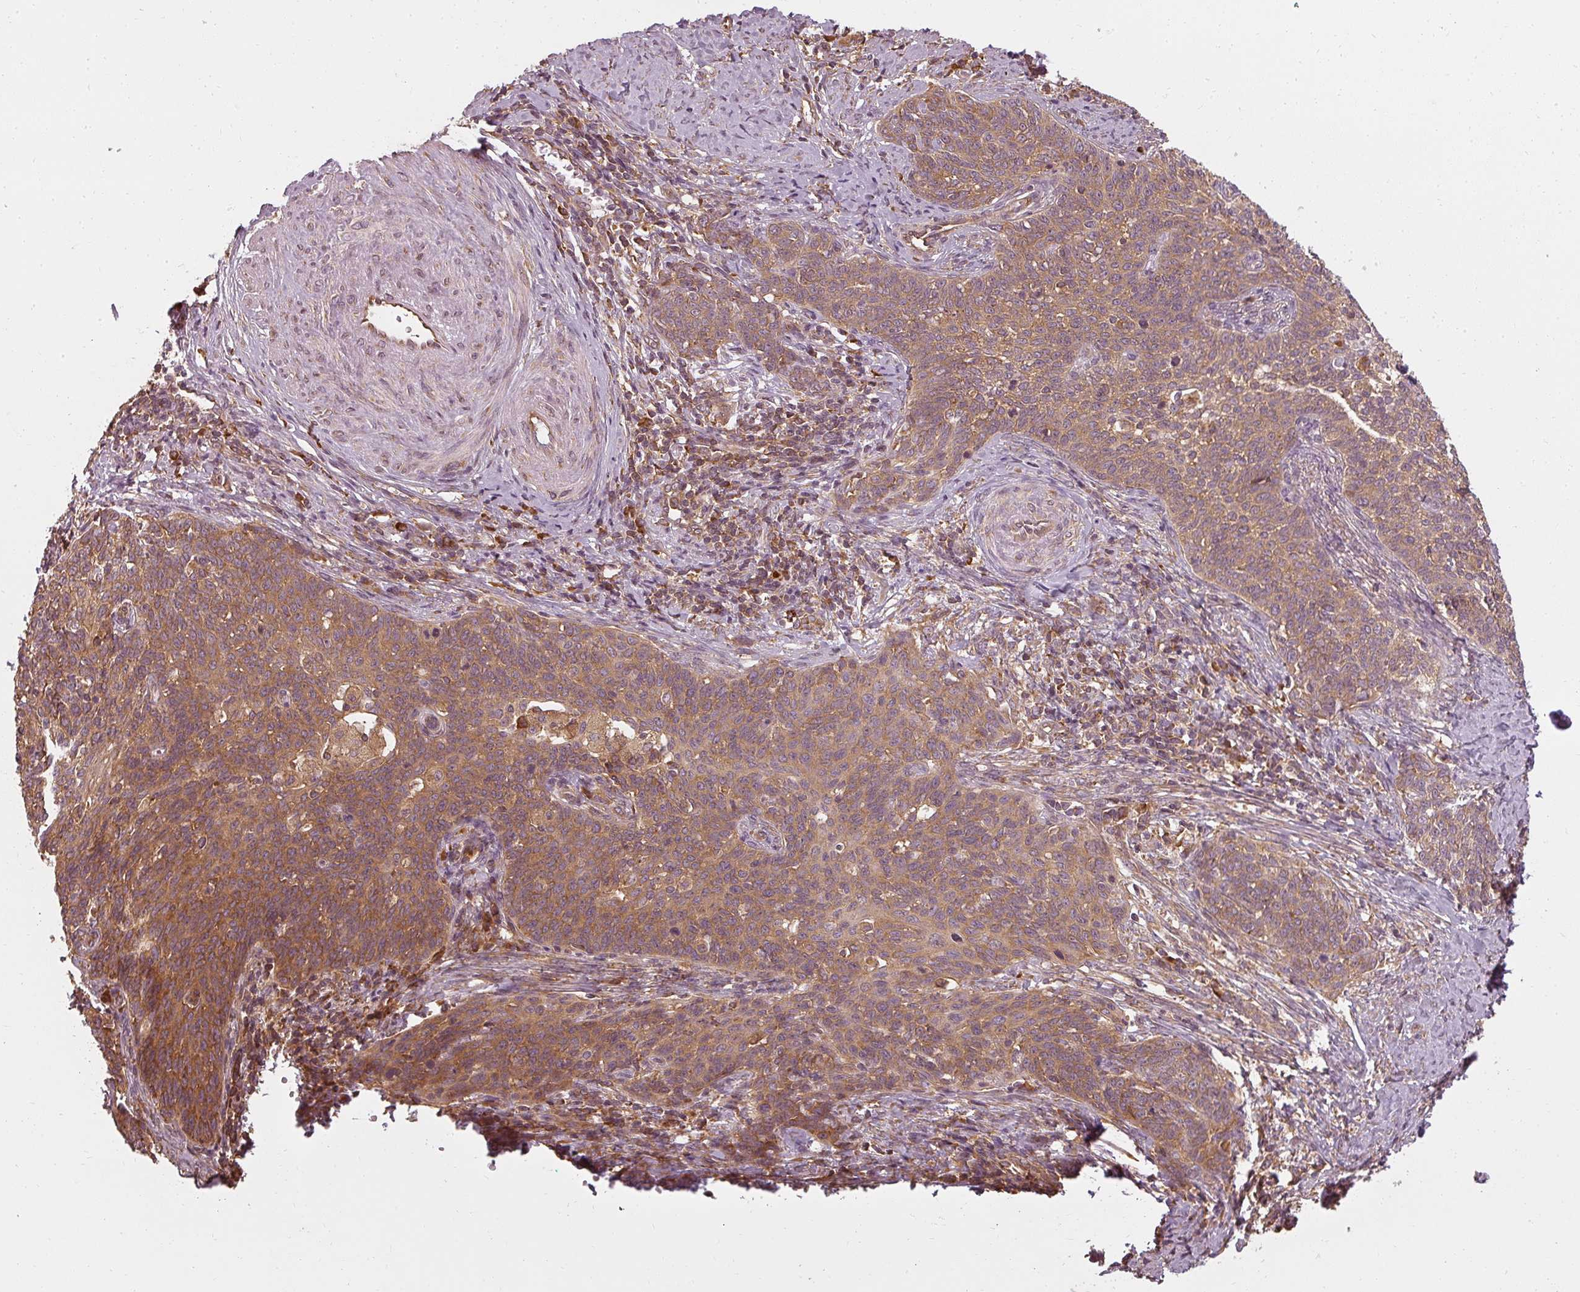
{"staining": {"intensity": "moderate", "quantity": ">75%", "location": "cytoplasmic/membranous"}, "tissue": "cervical cancer", "cell_type": "Tumor cells", "image_type": "cancer", "snomed": [{"axis": "morphology", "description": "Squamous cell carcinoma, NOS"}, {"axis": "topography", "description": "Cervix"}], "caption": "IHC of squamous cell carcinoma (cervical) shows medium levels of moderate cytoplasmic/membranous staining in approximately >75% of tumor cells. (brown staining indicates protein expression, while blue staining denotes nuclei).", "gene": "RPL24", "patient": {"sex": "female", "age": 39}}